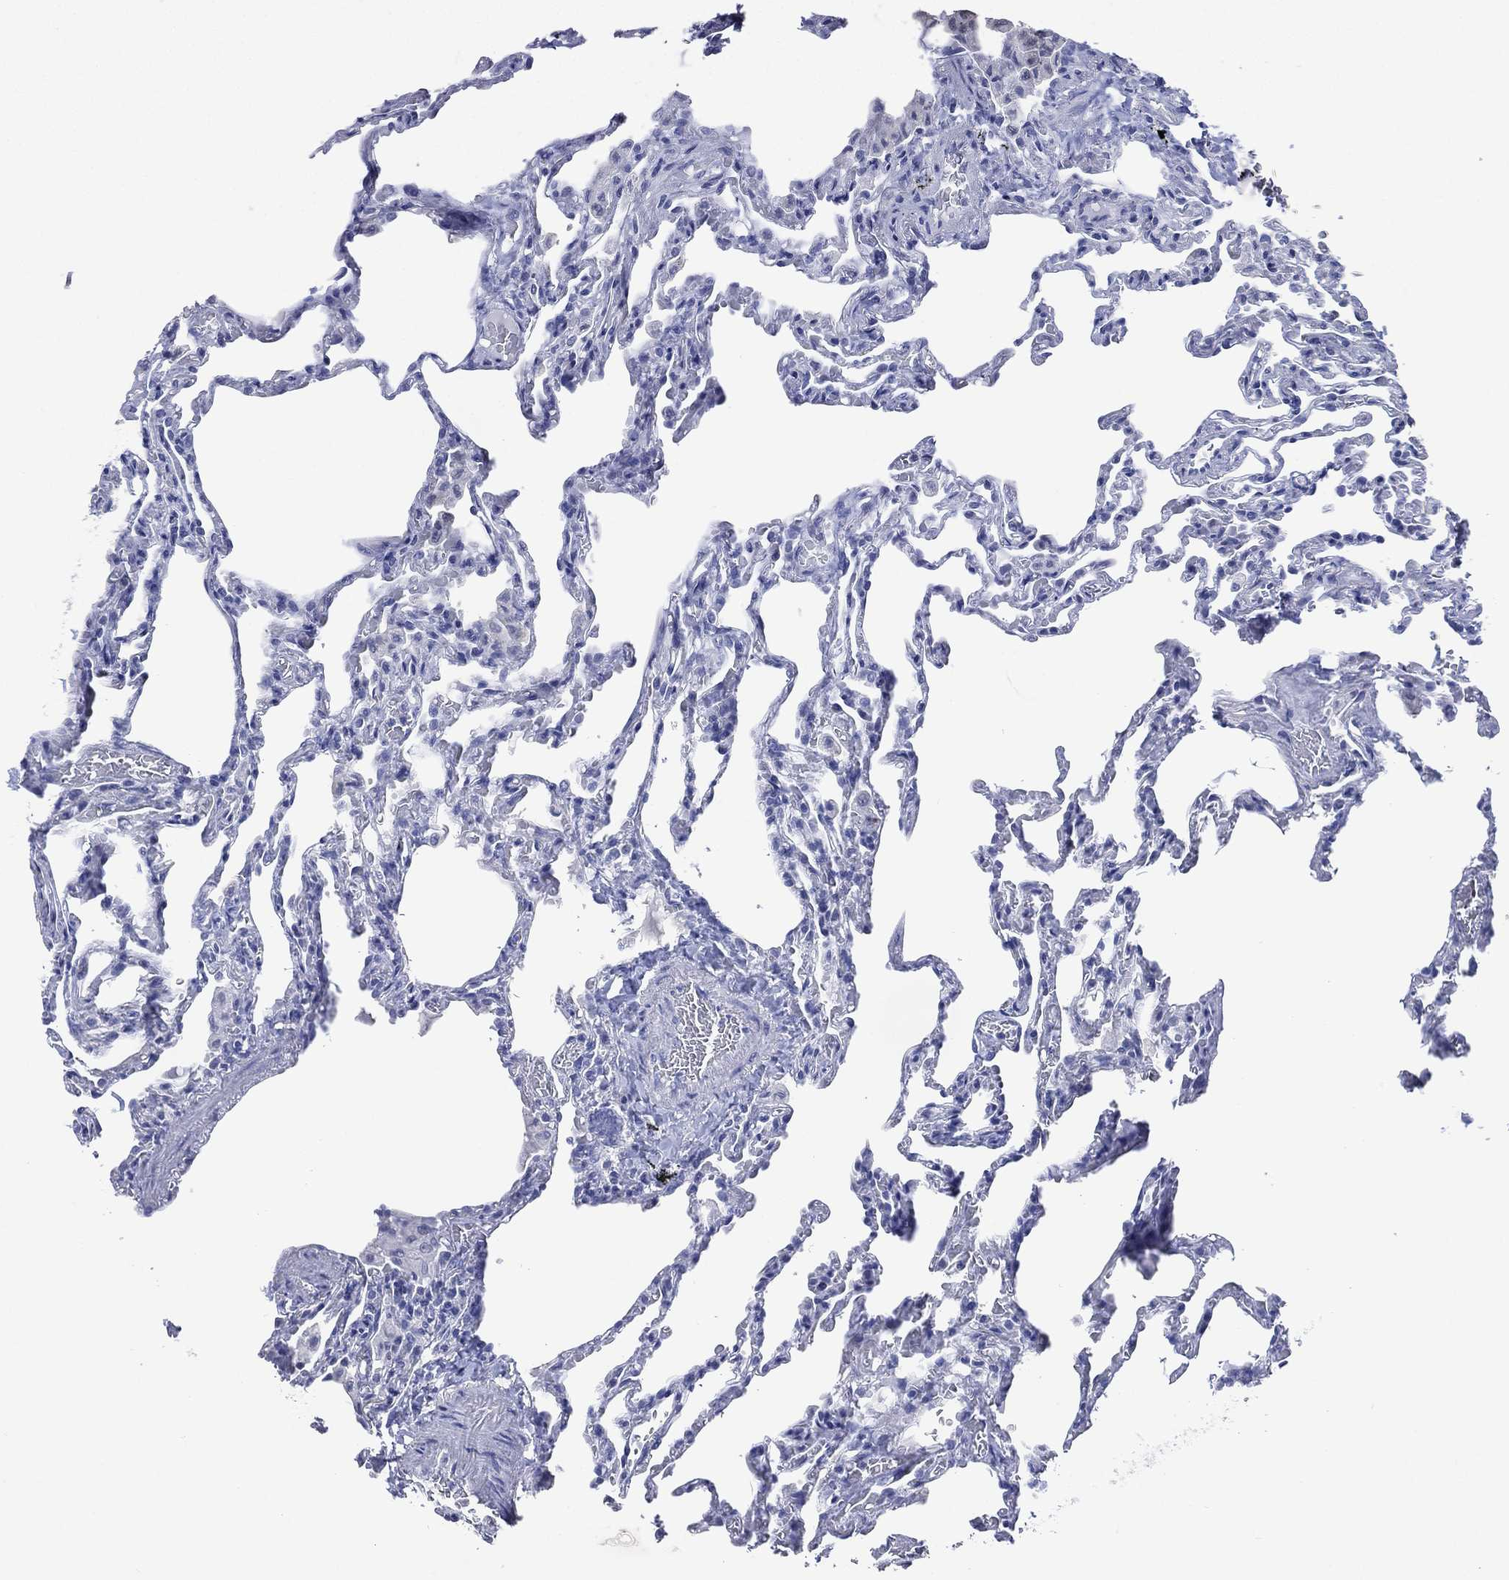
{"staining": {"intensity": "negative", "quantity": "none", "location": "none"}, "tissue": "lung", "cell_type": "Alveolar cells", "image_type": "normal", "snomed": [{"axis": "morphology", "description": "Normal tissue, NOS"}, {"axis": "topography", "description": "Lung"}], "caption": "Immunohistochemical staining of normal lung shows no significant positivity in alveolar cells.", "gene": "TMEM247", "patient": {"sex": "female", "age": 43}}